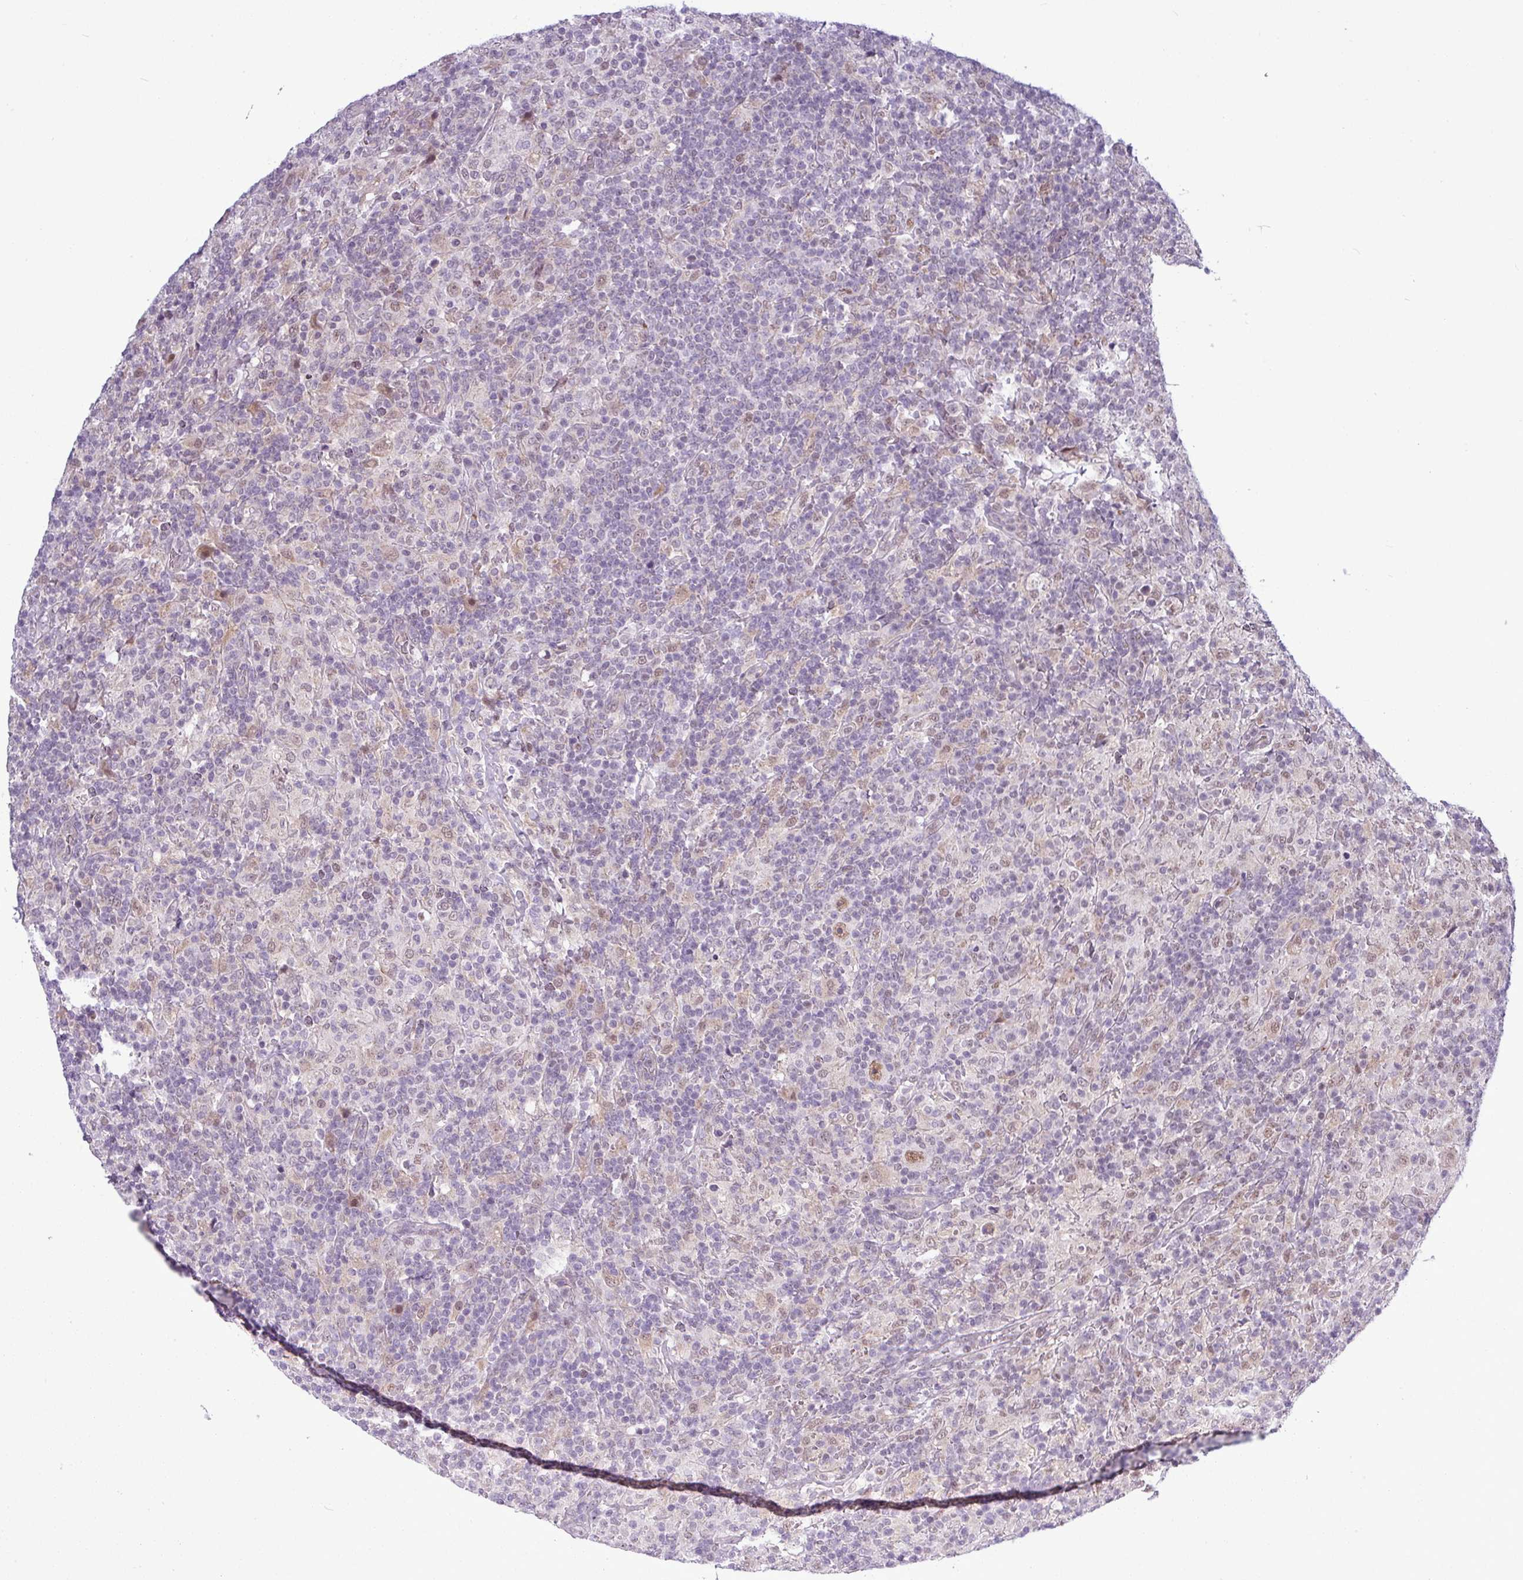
{"staining": {"intensity": "moderate", "quantity": ">75%", "location": "nuclear"}, "tissue": "lymphoma", "cell_type": "Tumor cells", "image_type": "cancer", "snomed": [{"axis": "morphology", "description": "Hodgkin's disease, NOS"}, {"axis": "topography", "description": "Lymph node"}], "caption": "Protein staining reveals moderate nuclear staining in approximately >75% of tumor cells in Hodgkin's disease.", "gene": "ZNF217", "patient": {"sex": "male", "age": 70}}